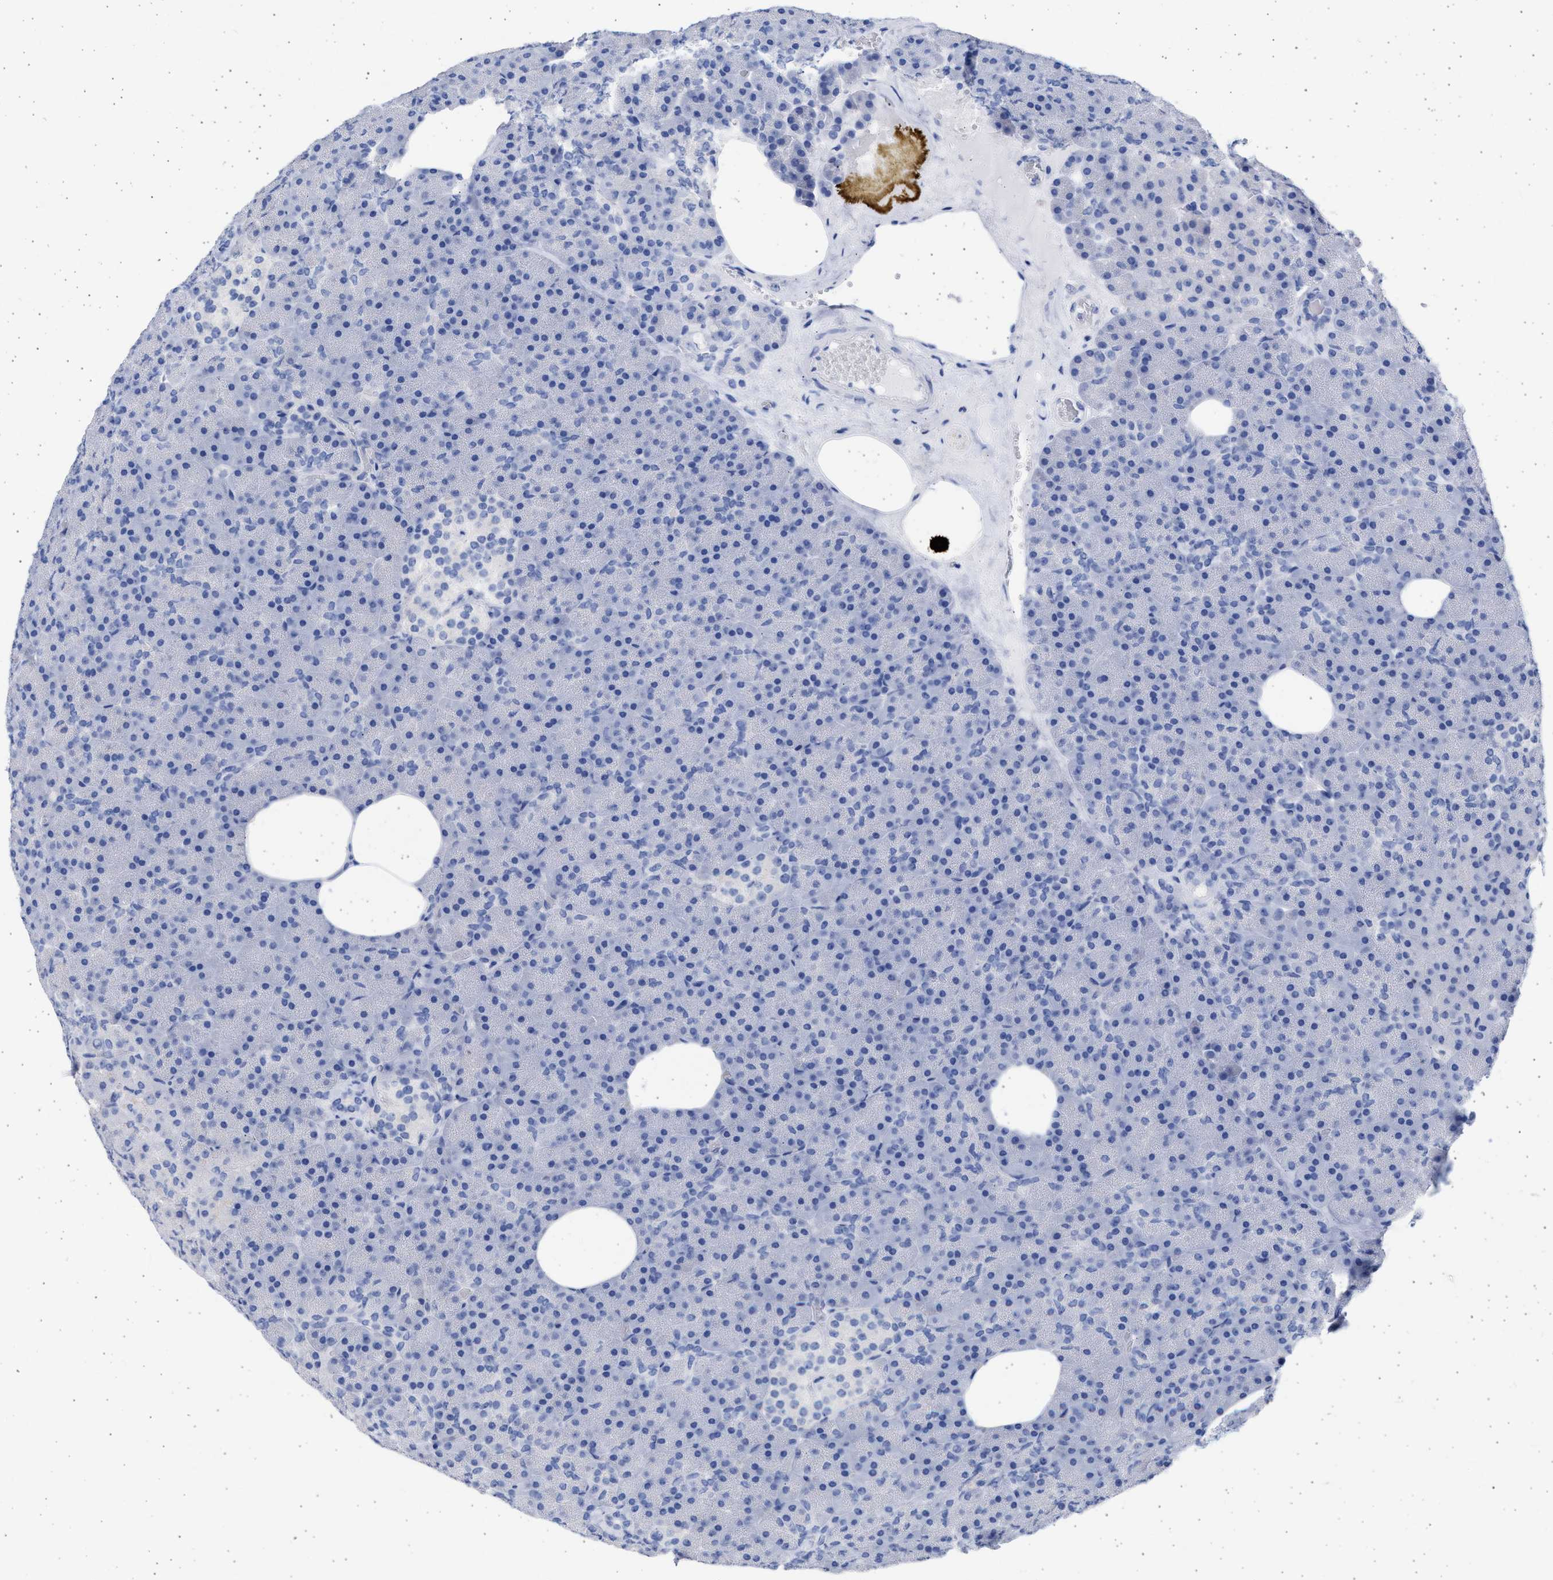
{"staining": {"intensity": "negative", "quantity": "none", "location": "none"}, "tissue": "pancreas", "cell_type": "Exocrine glandular cells", "image_type": "normal", "snomed": [{"axis": "morphology", "description": "Normal tissue, NOS"}, {"axis": "morphology", "description": "Carcinoid, malignant, NOS"}, {"axis": "topography", "description": "Pancreas"}], "caption": "Image shows no protein staining in exocrine glandular cells of unremarkable pancreas. Brightfield microscopy of IHC stained with DAB (brown) and hematoxylin (blue), captured at high magnification.", "gene": "ALDOC", "patient": {"sex": "female", "age": 35}}